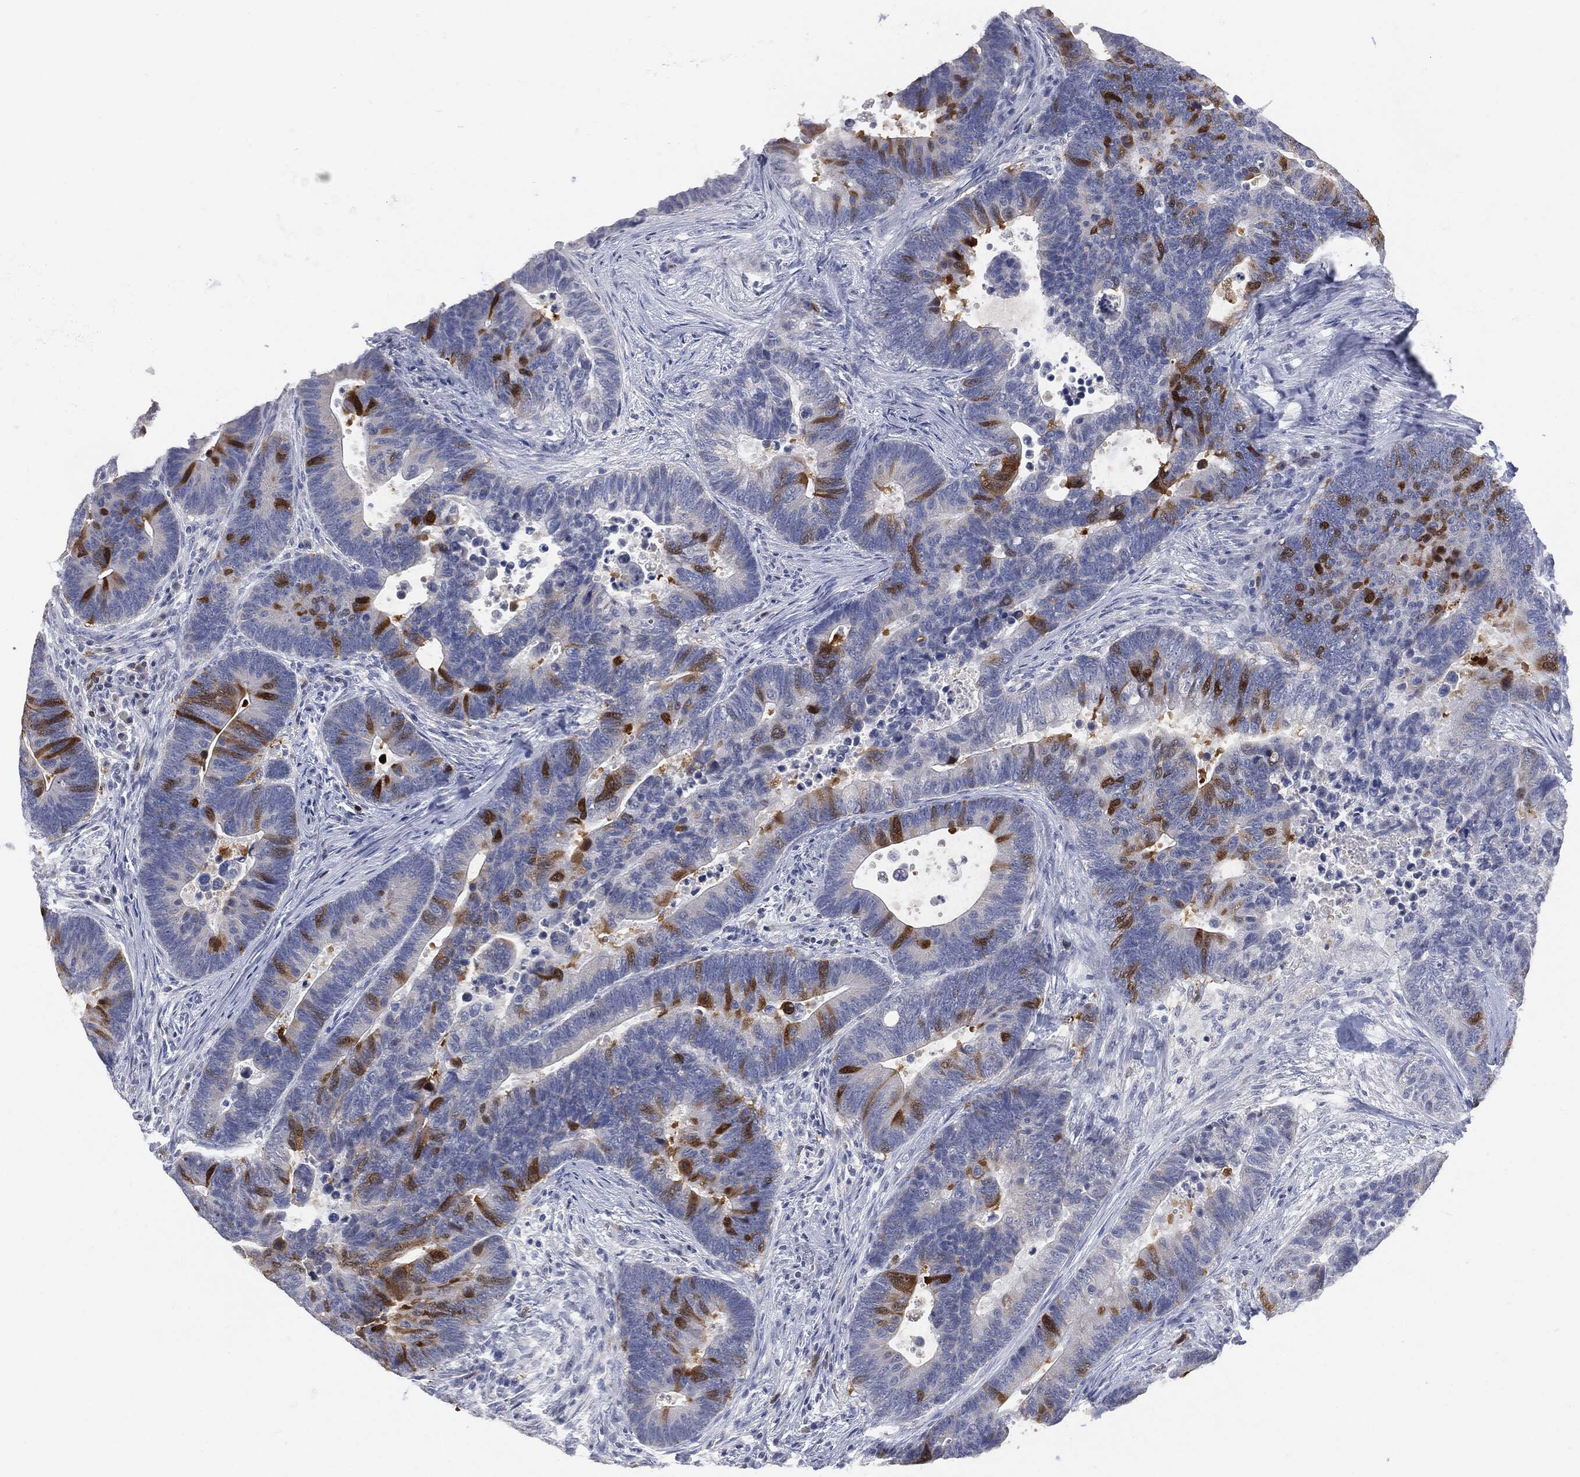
{"staining": {"intensity": "strong", "quantity": "25%-75%", "location": "cytoplasmic/membranous"}, "tissue": "colorectal cancer", "cell_type": "Tumor cells", "image_type": "cancer", "snomed": [{"axis": "morphology", "description": "Adenocarcinoma, NOS"}, {"axis": "topography", "description": "Colon"}], "caption": "Colorectal adenocarcinoma stained with a brown dye exhibits strong cytoplasmic/membranous positive positivity in approximately 25%-75% of tumor cells.", "gene": "UBE2C", "patient": {"sex": "male", "age": 75}}